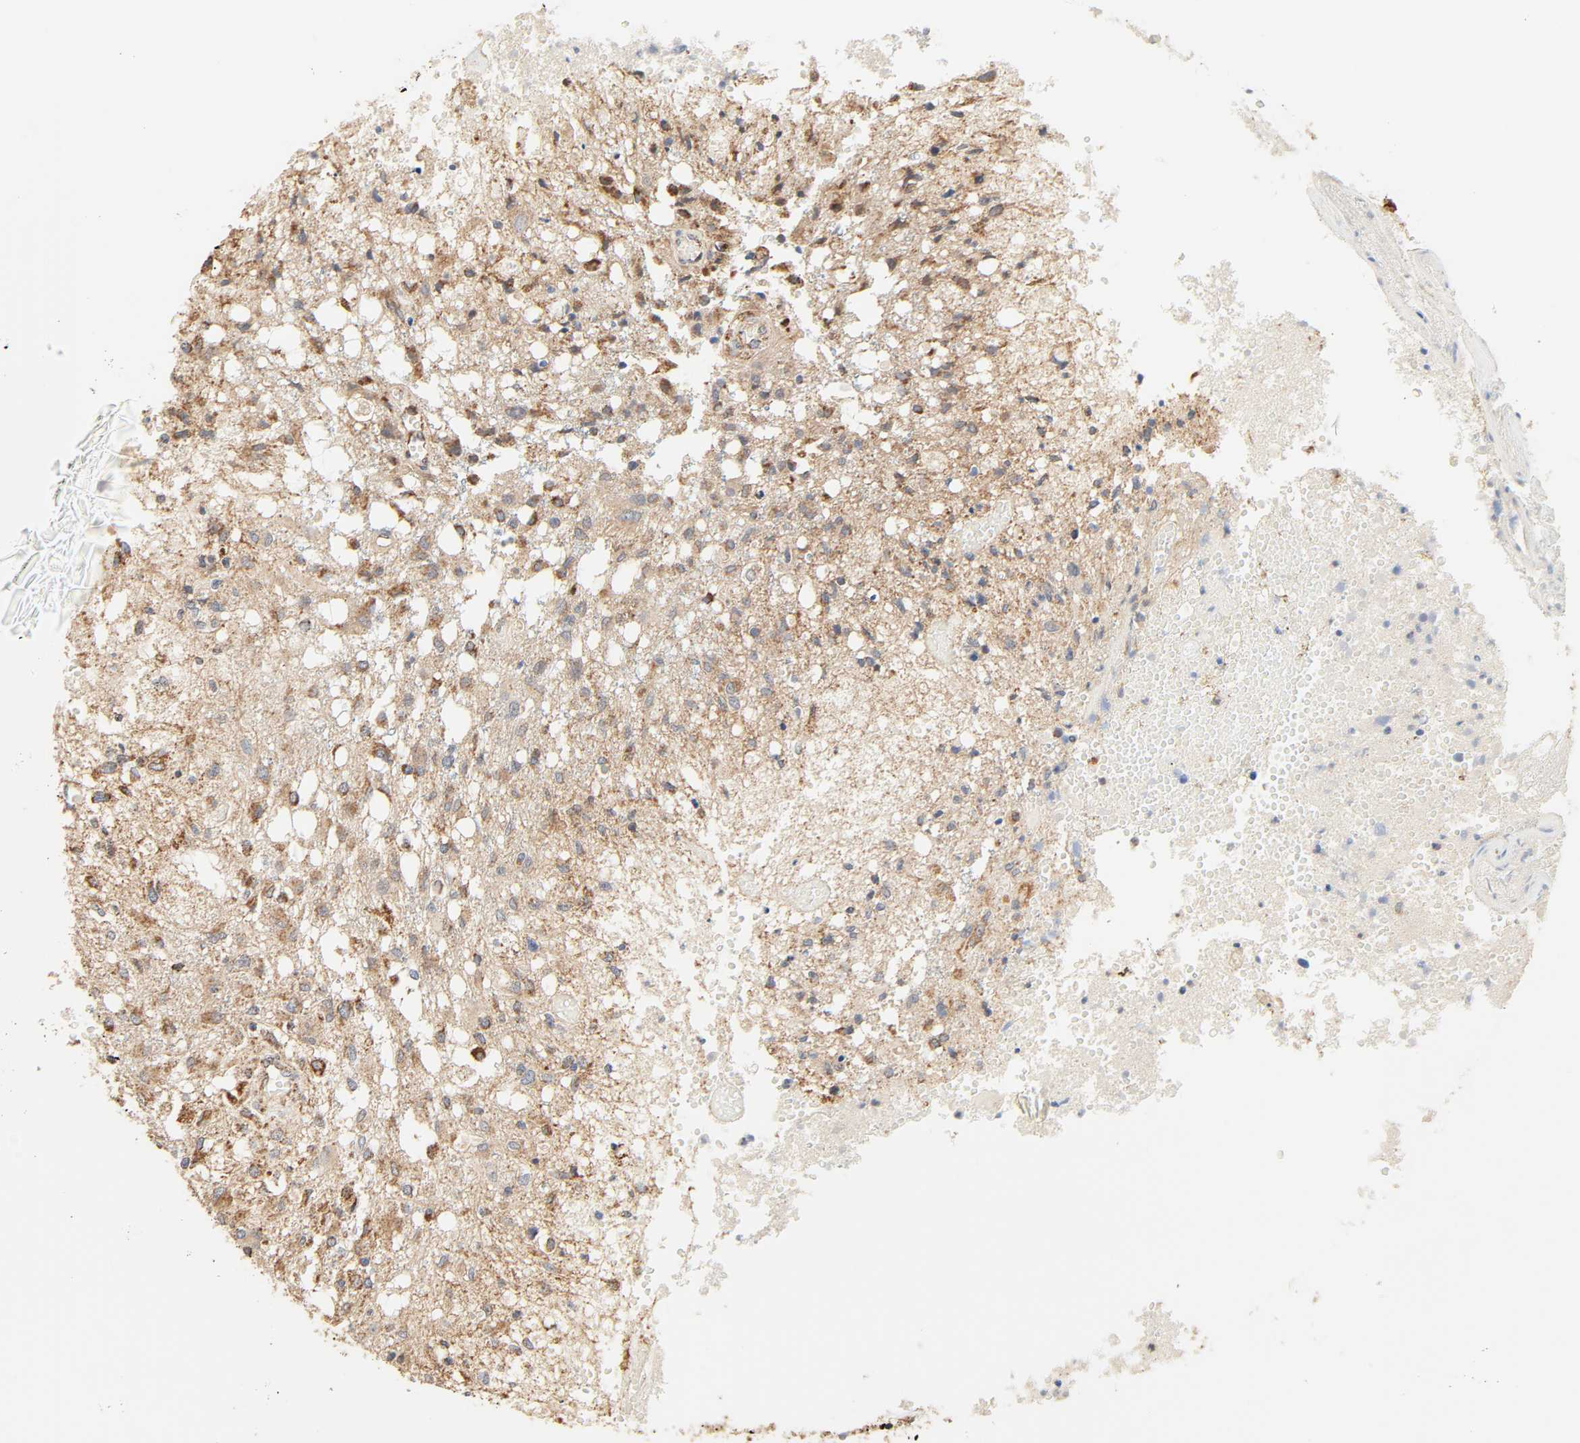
{"staining": {"intensity": "moderate", "quantity": ">75%", "location": "cytoplasmic/membranous"}, "tissue": "glioma", "cell_type": "Tumor cells", "image_type": "cancer", "snomed": [{"axis": "morphology", "description": "Glioma, malignant, High grade"}, {"axis": "topography", "description": "Cerebral cortex"}], "caption": "An IHC histopathology image of tumor tissue is shown. Protein staining in brown labels moderate cytoplasmic/membranous positivity in high-grade glioma (malignant) within tumor cells.", "gene": "ZMAT5", "patient": {"sex": "male", "age": 76}}